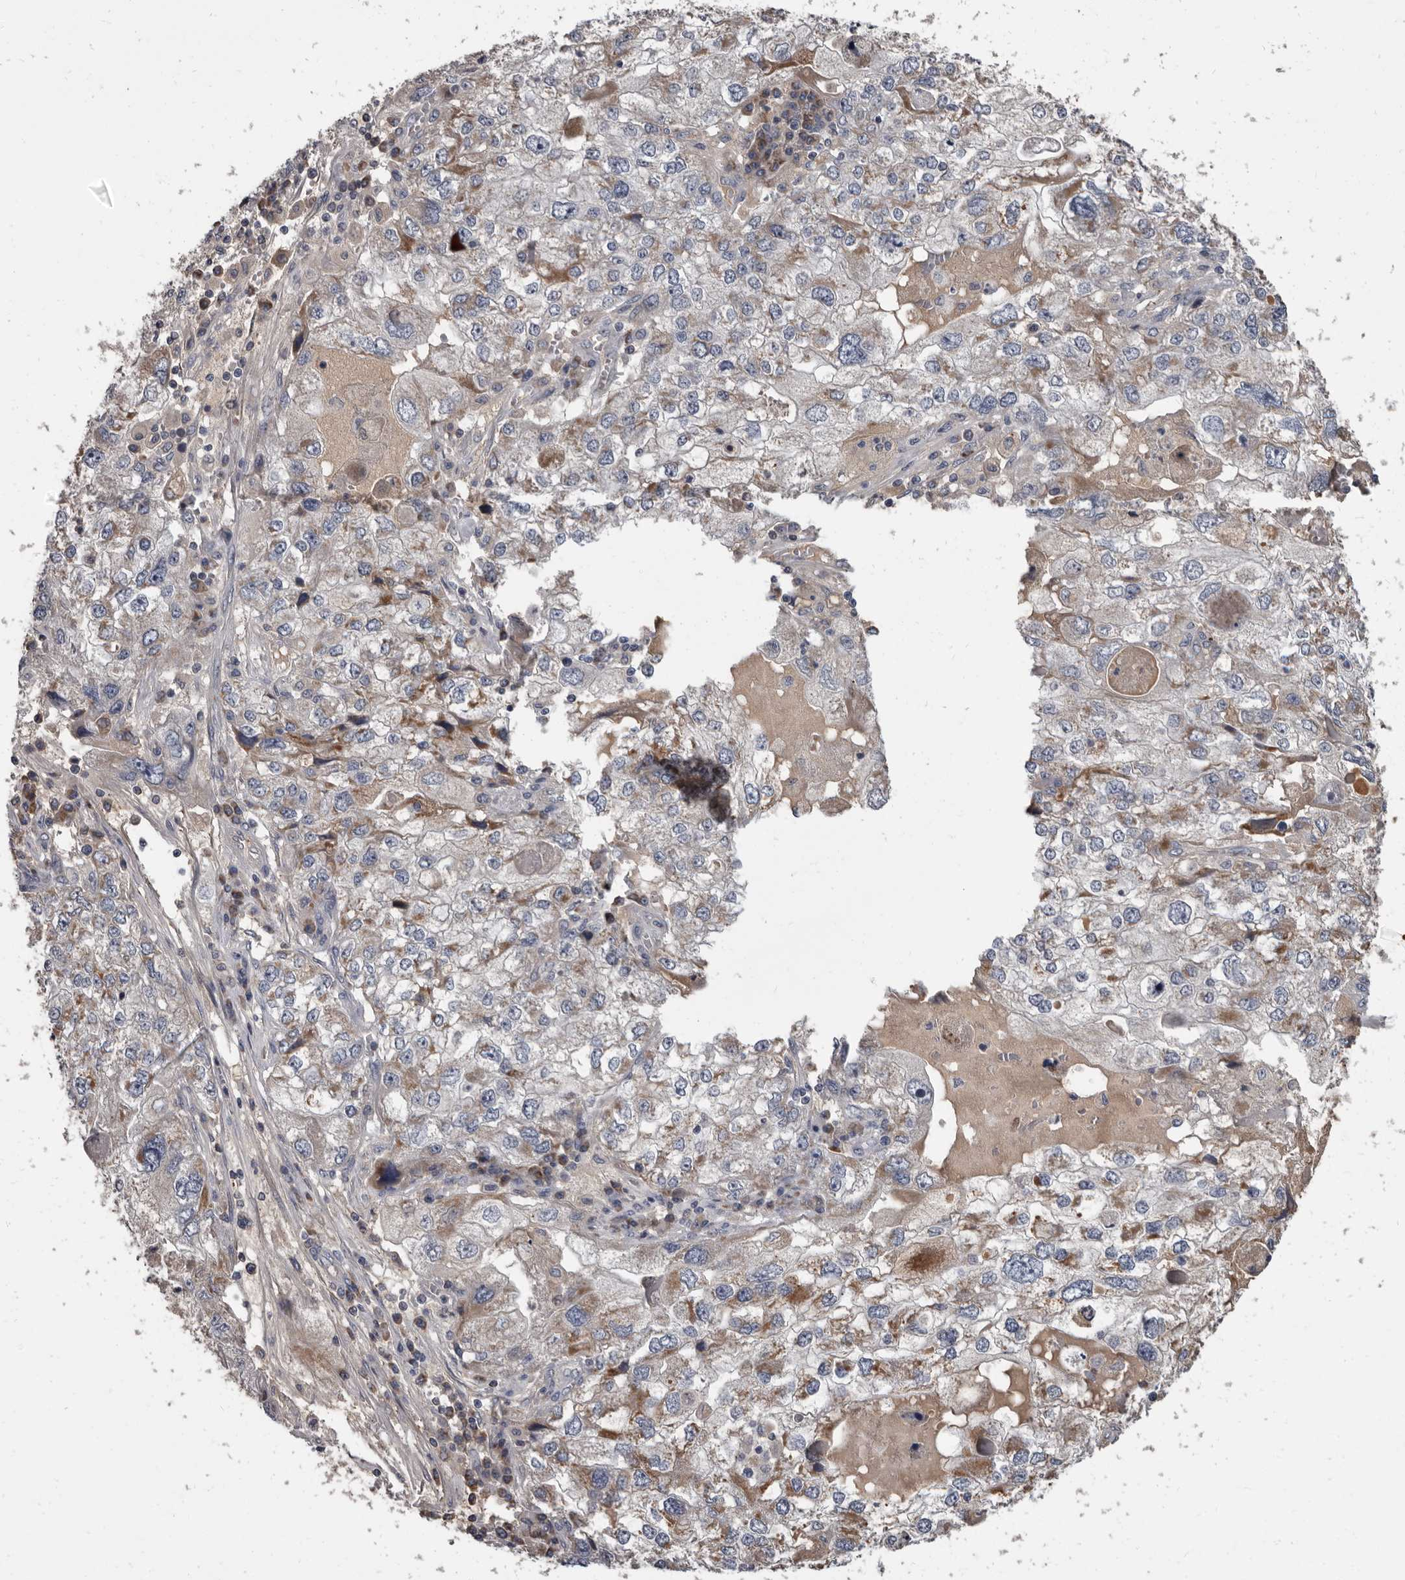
{"staining": {"intensity": "moderate", "quantity": "<25%", "location": "cytoplasmic/membranous"}, "tissue": "endometrial cancer", "cell_type": "Tumor cells", "image_type": "cancer", "snomed": [{"axis": "morphology", "description": "Adenocarcinoma, NOS"}, {"axis": "topography", "description": "Endometrium"}], "caption": "Immunohistochemistry photomicrograph of neoplastic tissue: human endometrial cancer (adenocarcinoma) stained using IHC displays low levels of moderate protein expression localized specifically in the cytoplasmic/membranous of tumor cells, appearing as a cytoplasmic/membranous brown color.", "gene": "ALDH5A1", "patient": {"sex": "female", "age": 49}}